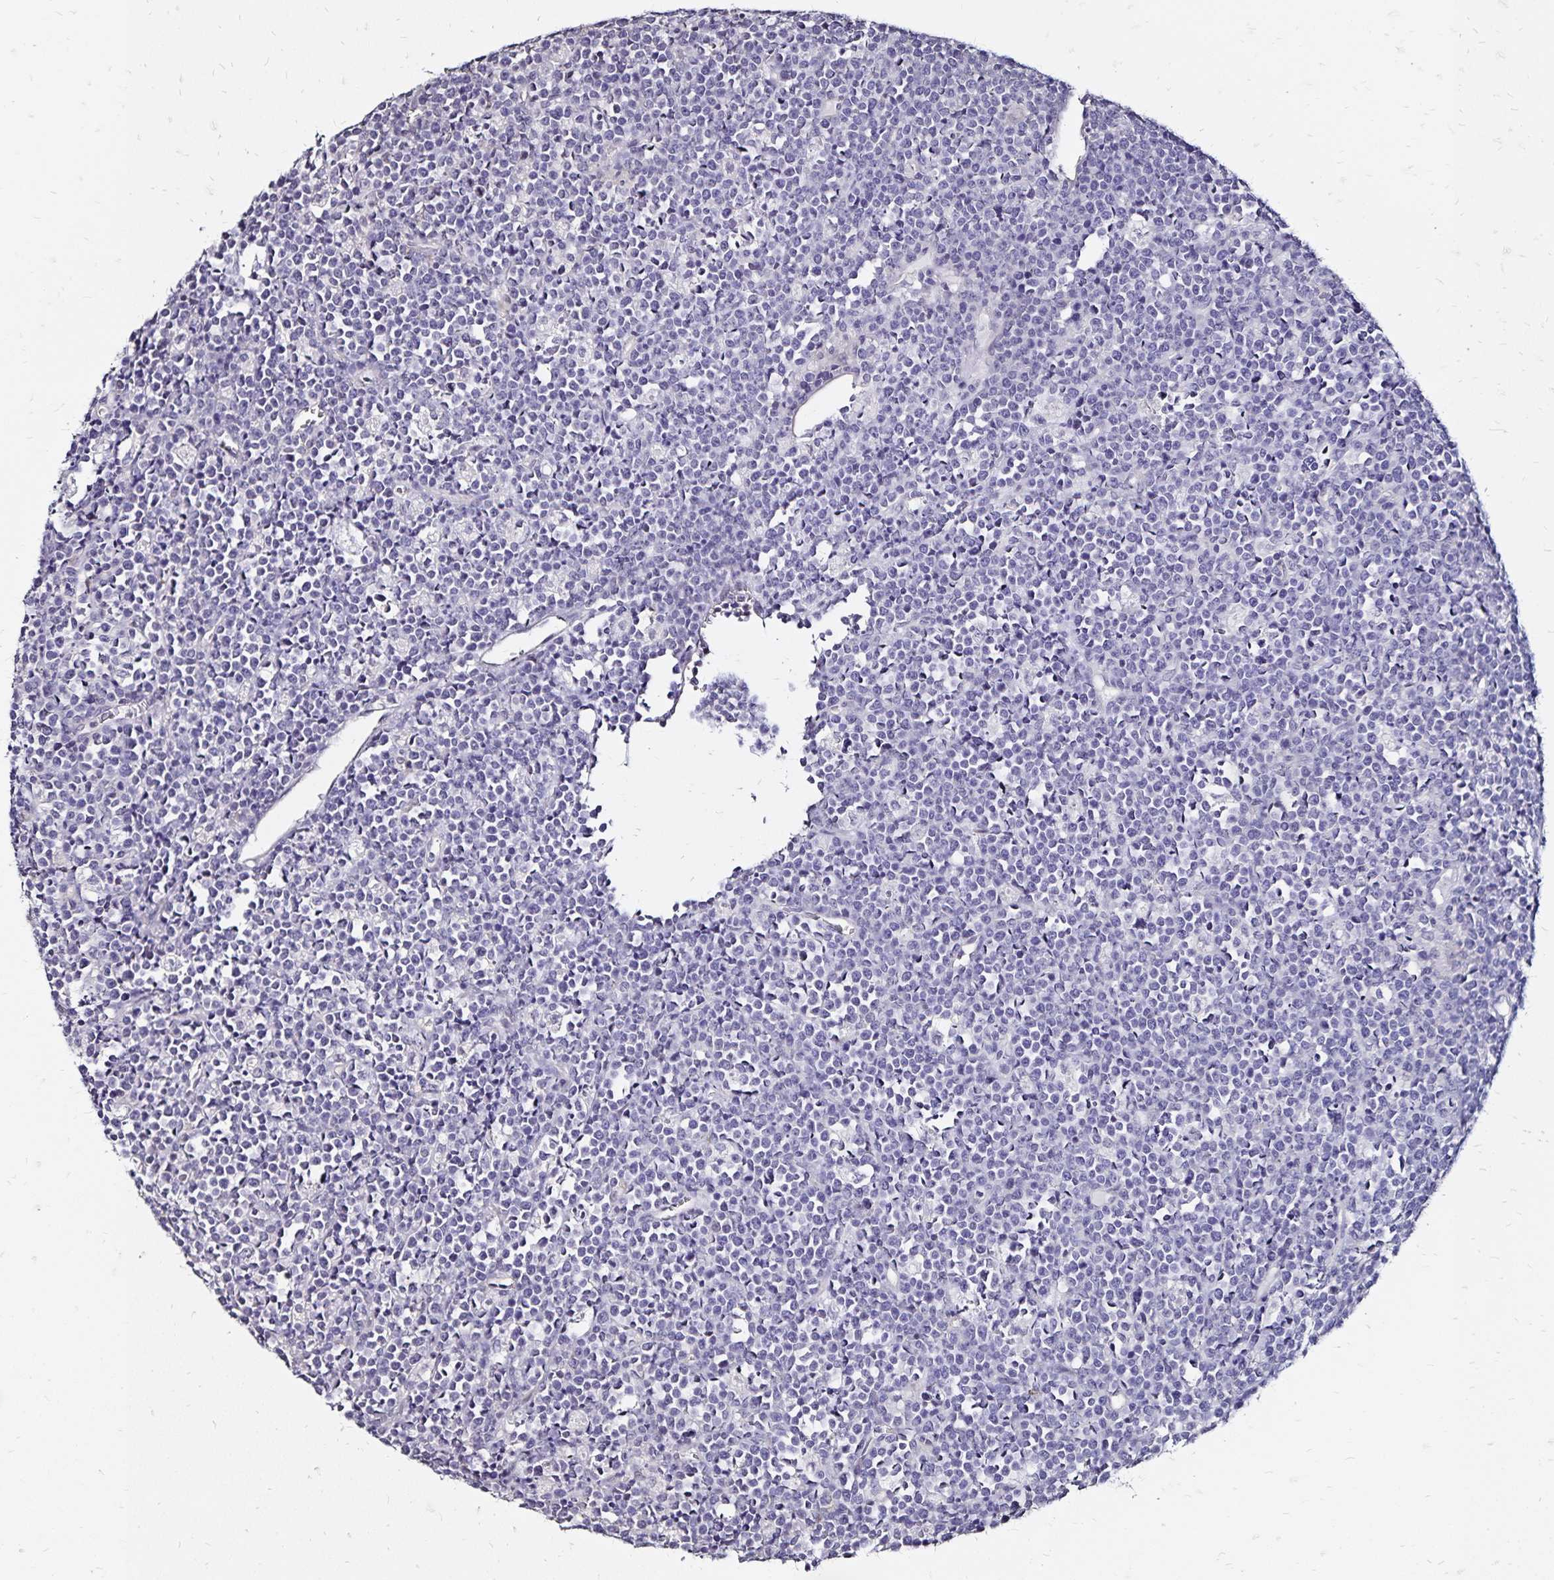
{"staining": {"intensity": "negative", "quantity": "none", "location": "none"}, "tissue": "lymphoma", "cell_type": "Tumor cells", "image_type": "cancer", "snomed": [{"axis": "morphology", "description": "Malignant lymphoma, non-Hodgkin's type, High grade"}, {"axis": "topography", "description": "Ovary"}], "caption": "The micrograph exhibits no staining of tumor cells in high-grade malignant lymphoma, non-Hodgkin's type.", "gene": "SLC5A1", "patient": {"sex": "female", "age": 56}}